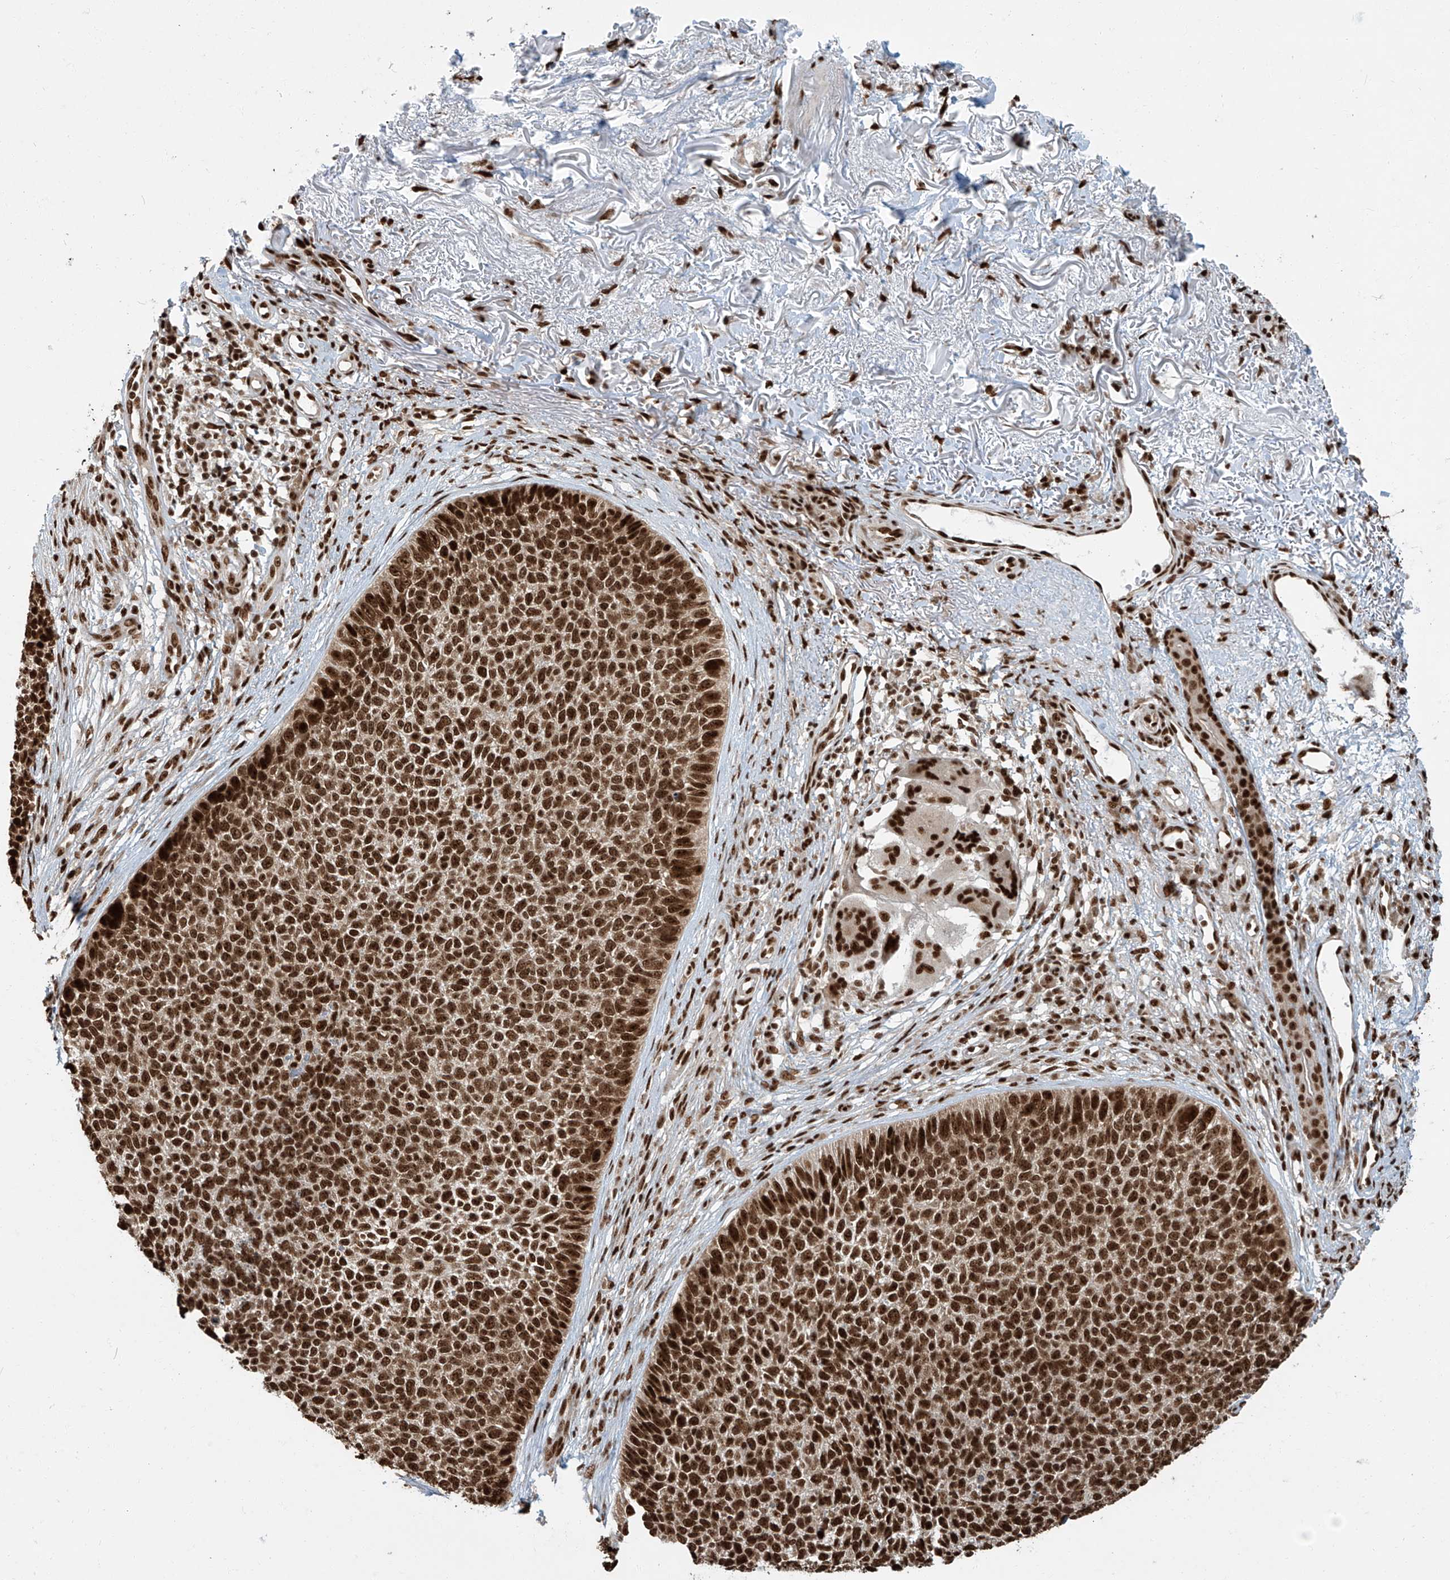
{"staining": {"intensity": "strong", "quantity": ">75%", "location": "nuclear"}, "tissue": "skin cancer", "cell_type": "Tumor cells", "image_type": "cancer", "snomed": [{"axis": "morphology", "description": "Basal cell carcinoma"}, {"axis": "topography", "description": "Skin"}], "caption": "Basal cell carcinoma (skin) stained with a brown dye displays strong nuclear positive expression in approximately >75% of tumor cells.", "gene": "FAM193B", "patient": {"sex": "female", "age": 84}}